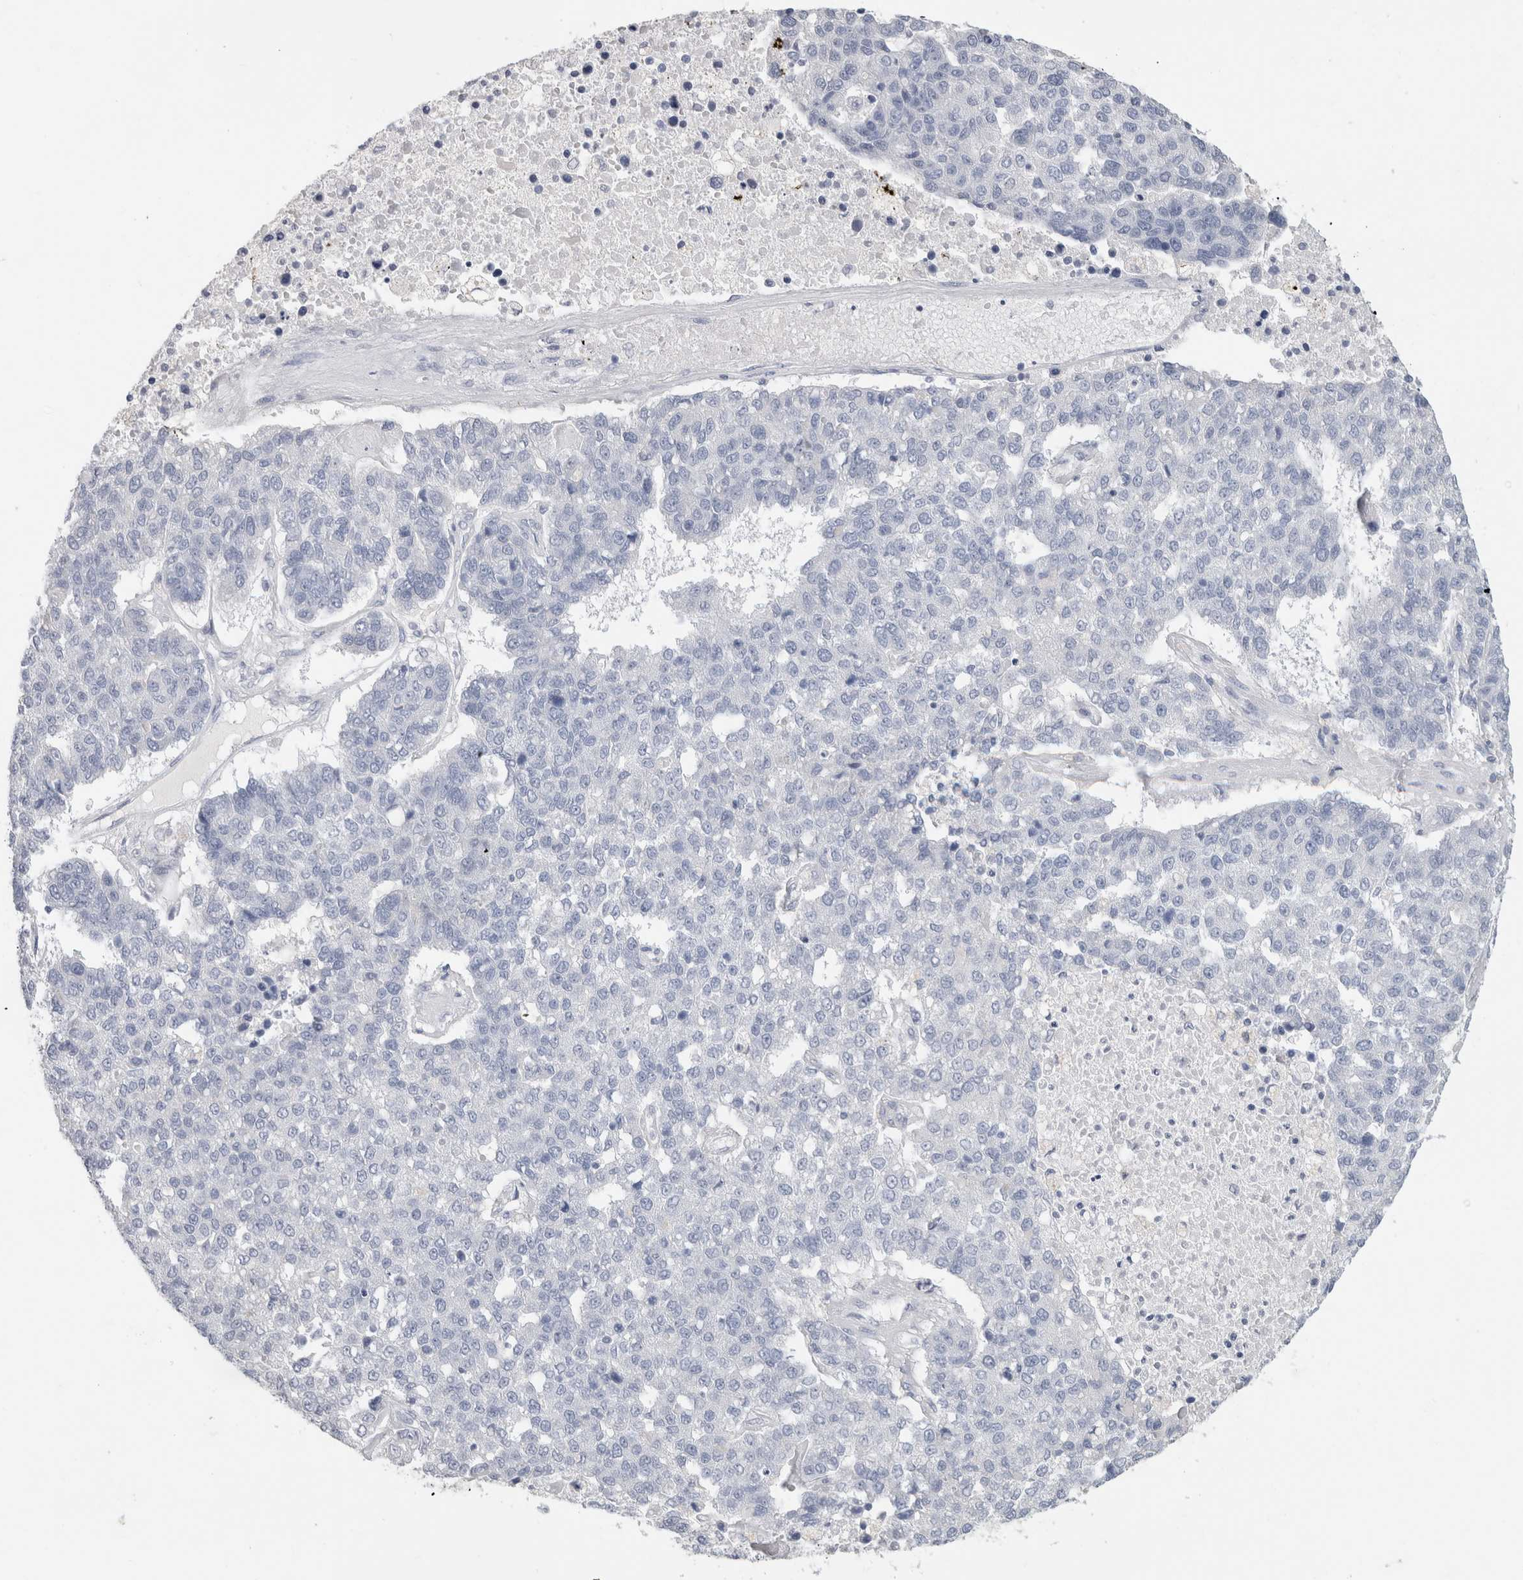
{"staining": {"intensity": "negative", "quantity": "none", "location": "none"}, "tissue": "pancreatic cancer", "cell_type": "Tumor cells", "image_type": "cancer", "snomed": [{"axis": "morphology", "description": "Adenocarcinoma, NOS"}, {"axis": "topography", "description": "Pancreas"}], "caption": "This image is of pancreatic cancer (adenocarcinoma) stained with immunohistochemistry to label a protein in brown with the nuclei are counter-stained blue. There is no staining in tumor cells.", "gene": "BCAN", "patient": {"sex": "female", "age": 61}}